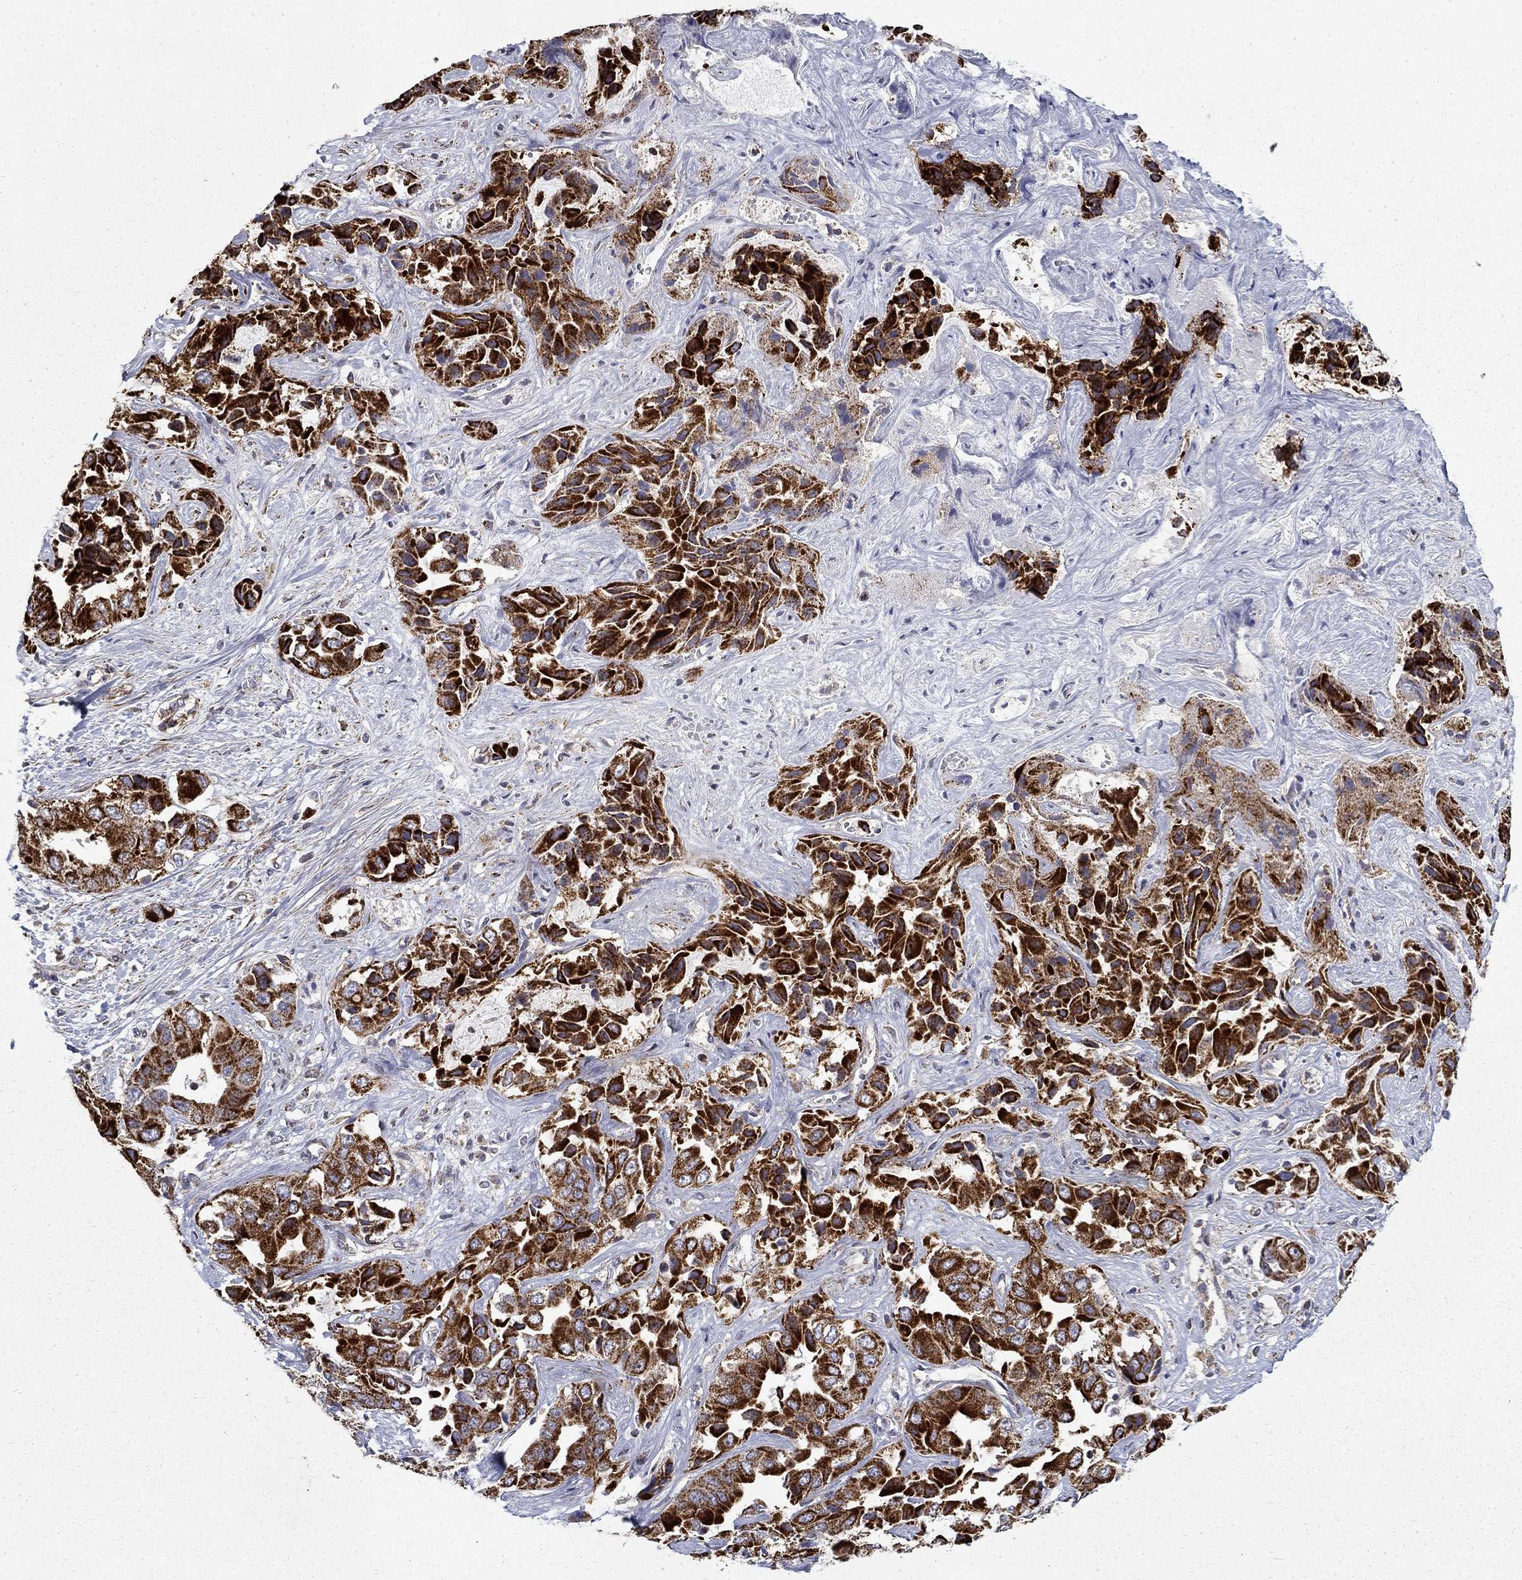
{"staining": {"intensity": "strong", "quantity": ">75%", "location": "cytoplasmic/membranous"}, "tissue": "liver cancer", "cell_type": "Tumor cells", "image_type": "cancer", "snomed": [{"axis": "morphology", "description": "Cholangiocarcinoma"}, {"axis": "topography", "description": "Liver"}], "caption": "Approximately >75% of tumor cells in cholangiocarcinoma (liver) display strong cytoplasmic/membranous protein staining as visualized by brown immunohistochemical staining.", "gene": "PCBP3", "patient": {"sex": "female", "age": 52}}